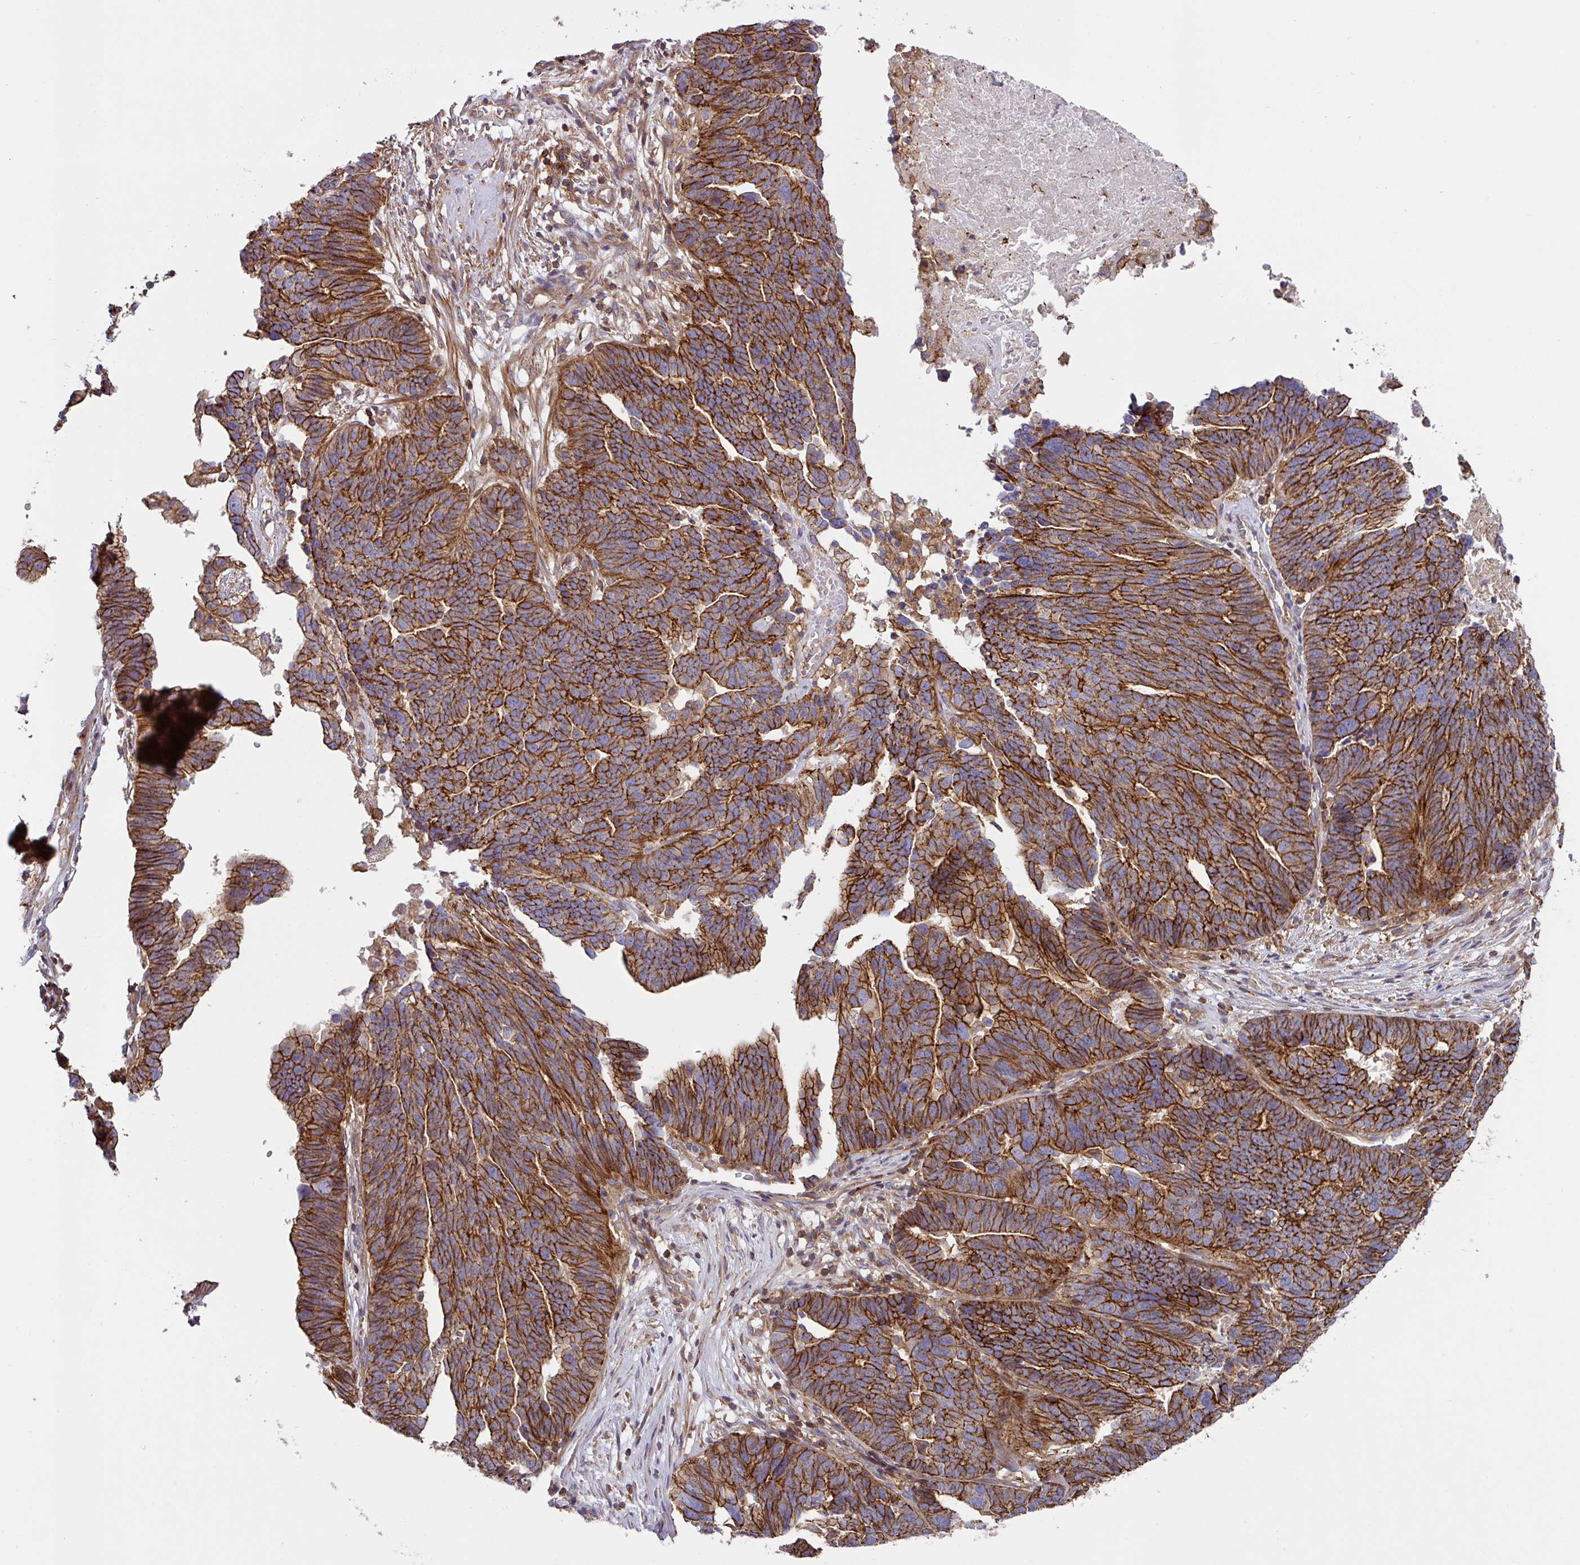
{"staining": {"intensity": "strong", "quantity": ">75%", "location": "cytoplasmic/membranous"}, "tissue": "ovarian cancer", "cell_type": "Tumor cells", "image_type": "cancer", "snomed": [{"axis": "morphology", "description": "Cystadenocarcinoma, serous, NOS"}, {"axis": "topography", "description": "Ovary"}], "caption": "There is high levels of strong cytoplasmic/membranous staining in tumor cells of serous cystadenocarcinoma (ovarian), as demonstrated by immunohistochemical staining (brown color).", "gene": "RIC1", "patient": {"sex": "female", "age": 59}}